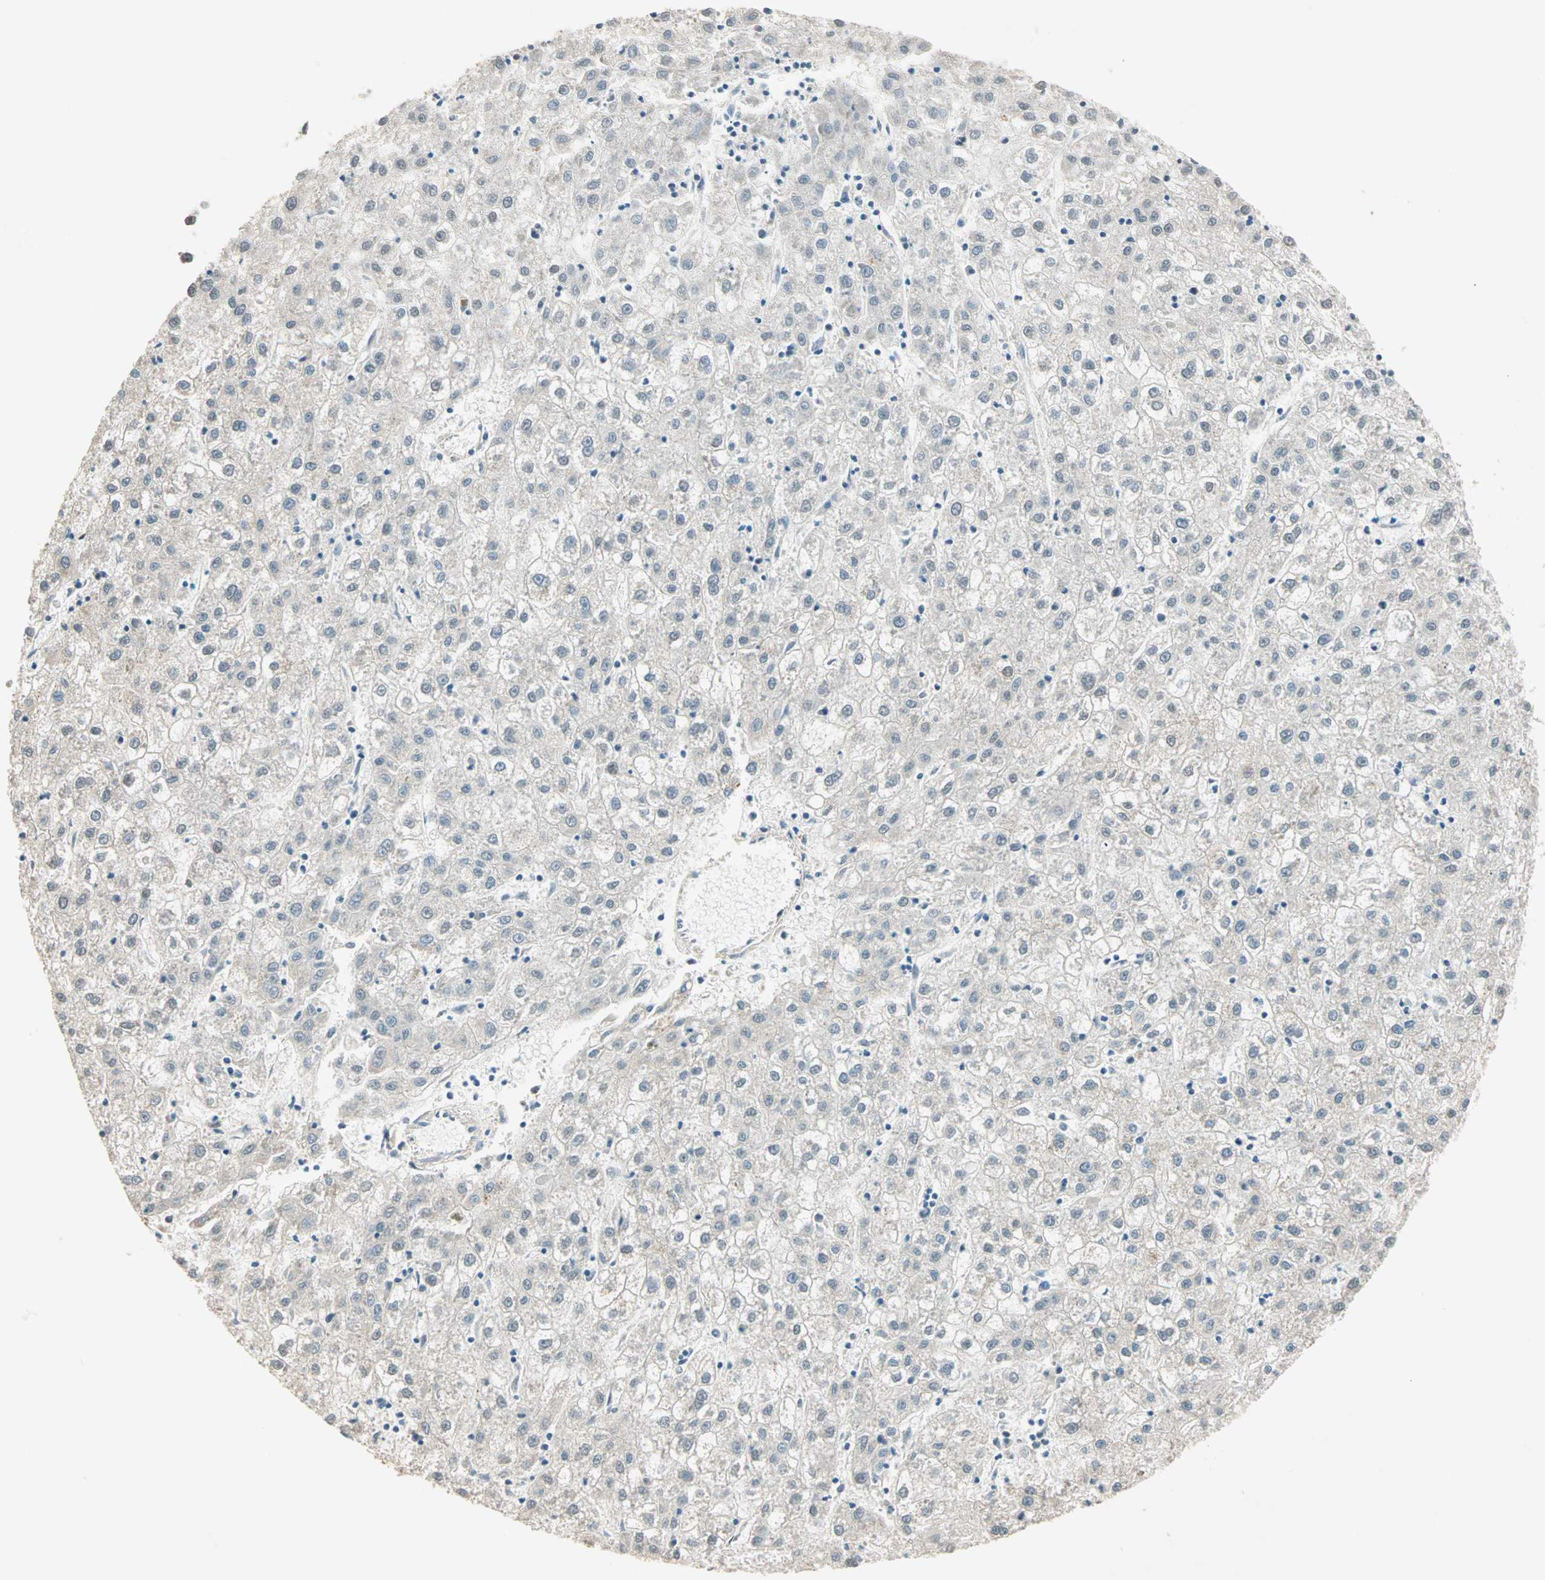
{"staining": {"intensity": "negative", "quantity": "none", "location": "none"}, "tissue": "liver cancer", "cell_type": "Tumor cells", "image_type": "cancer", "snomed": [{"axis": "morphology", "description": "Carcinoma, Hepatocellular, NOS"}, {"axis": "topography", "description": "Liver"}], "caption": "Micrograph shows no significant protein positivity in tumor cells of liver cancer.", "gene": "PRDM2", "patient": {"sex": "male", "age": 72}}